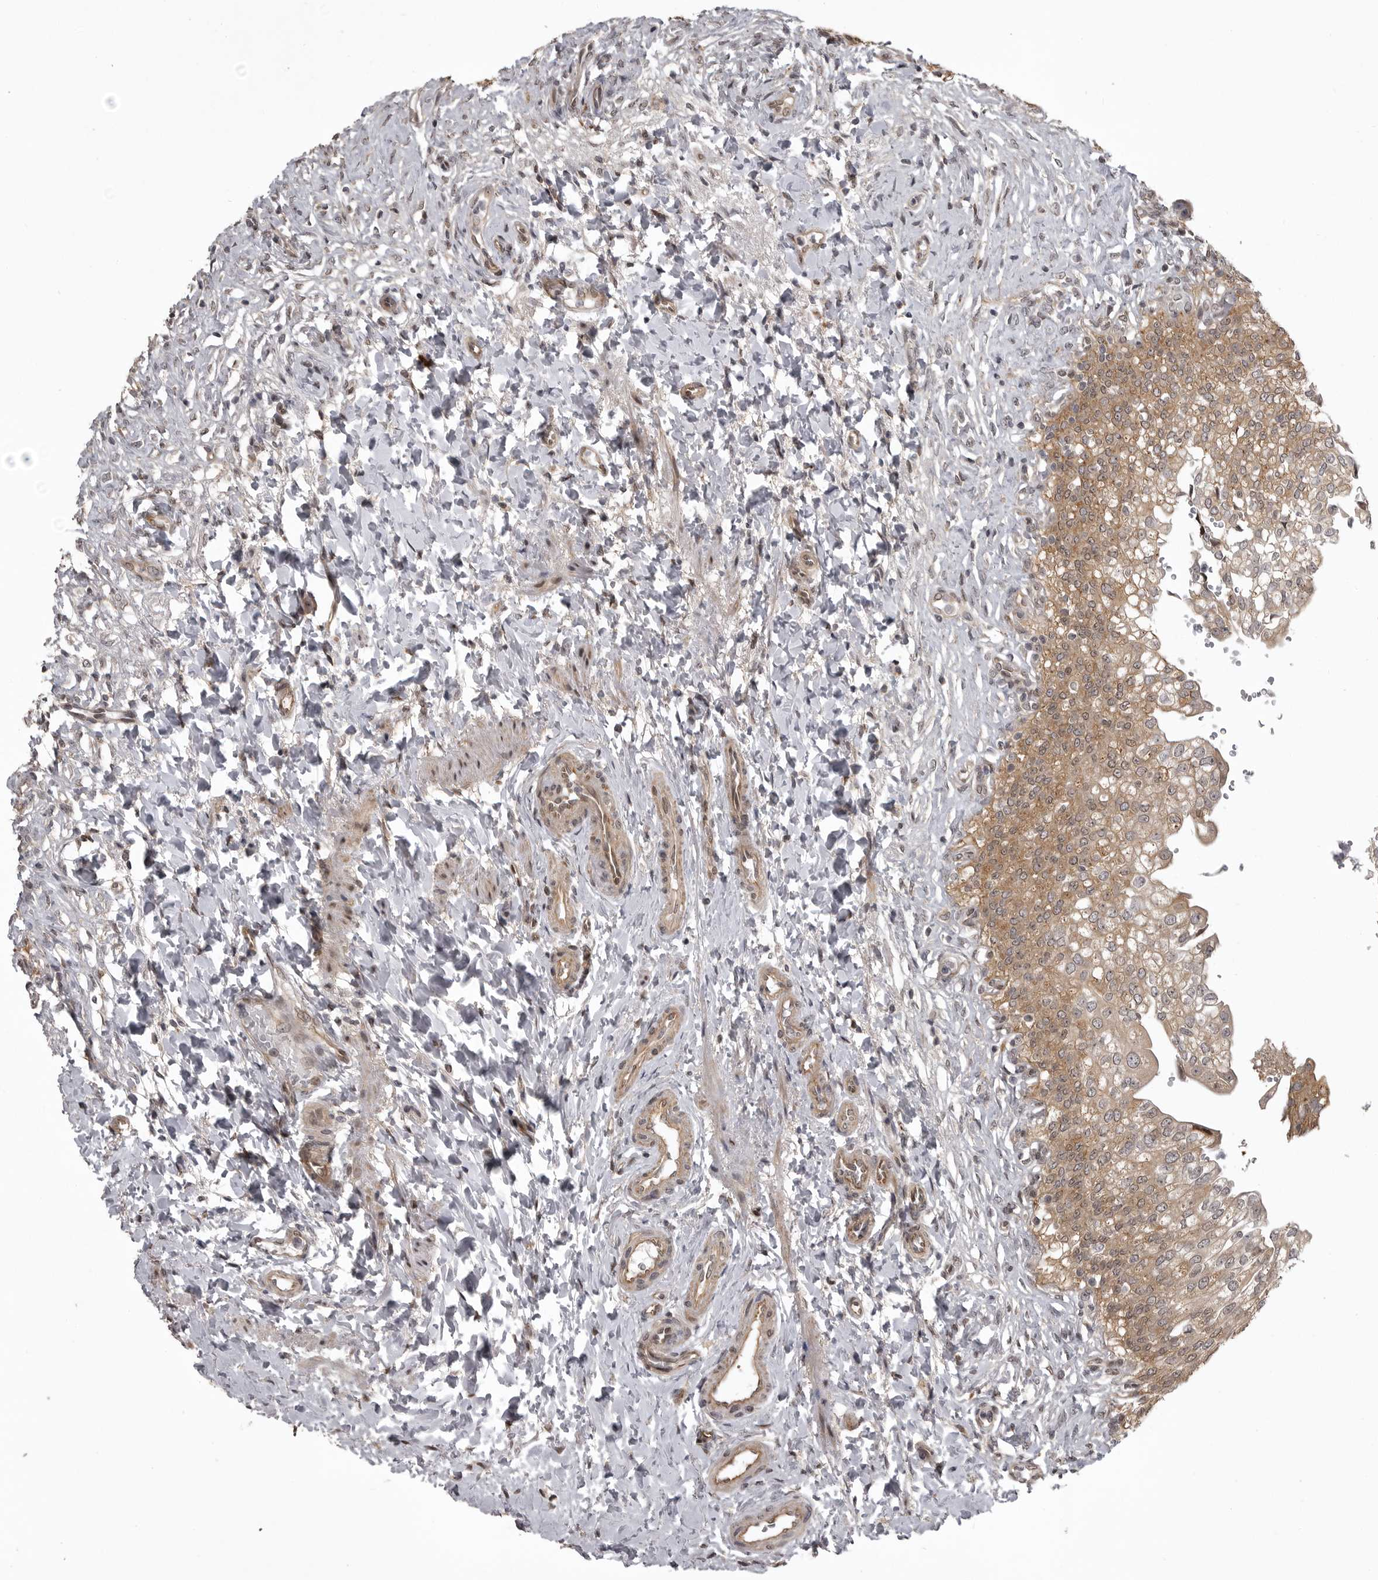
{"staining": {"intensity": "moderate", "quantity": ">75%", "location": "cytoplasmic/membranous,nuclear"}, "tissue": "urinary bladder", "cell_type": "Urothelial cells", "image_type": "normal", "snomed": [{"axis": "morphology", "description": "Urothelial carcinoma, High grade"}, {"axis": "topography", "description": "Urinary bladder"}], "caption": "Benign urinary bladder exhibits moderate cytoplasmic/membranous,nuclear staining in approximately >75% of urothelial cells.", "gene": "SNX16", "patient": {"sex": "male", "age": 46}}